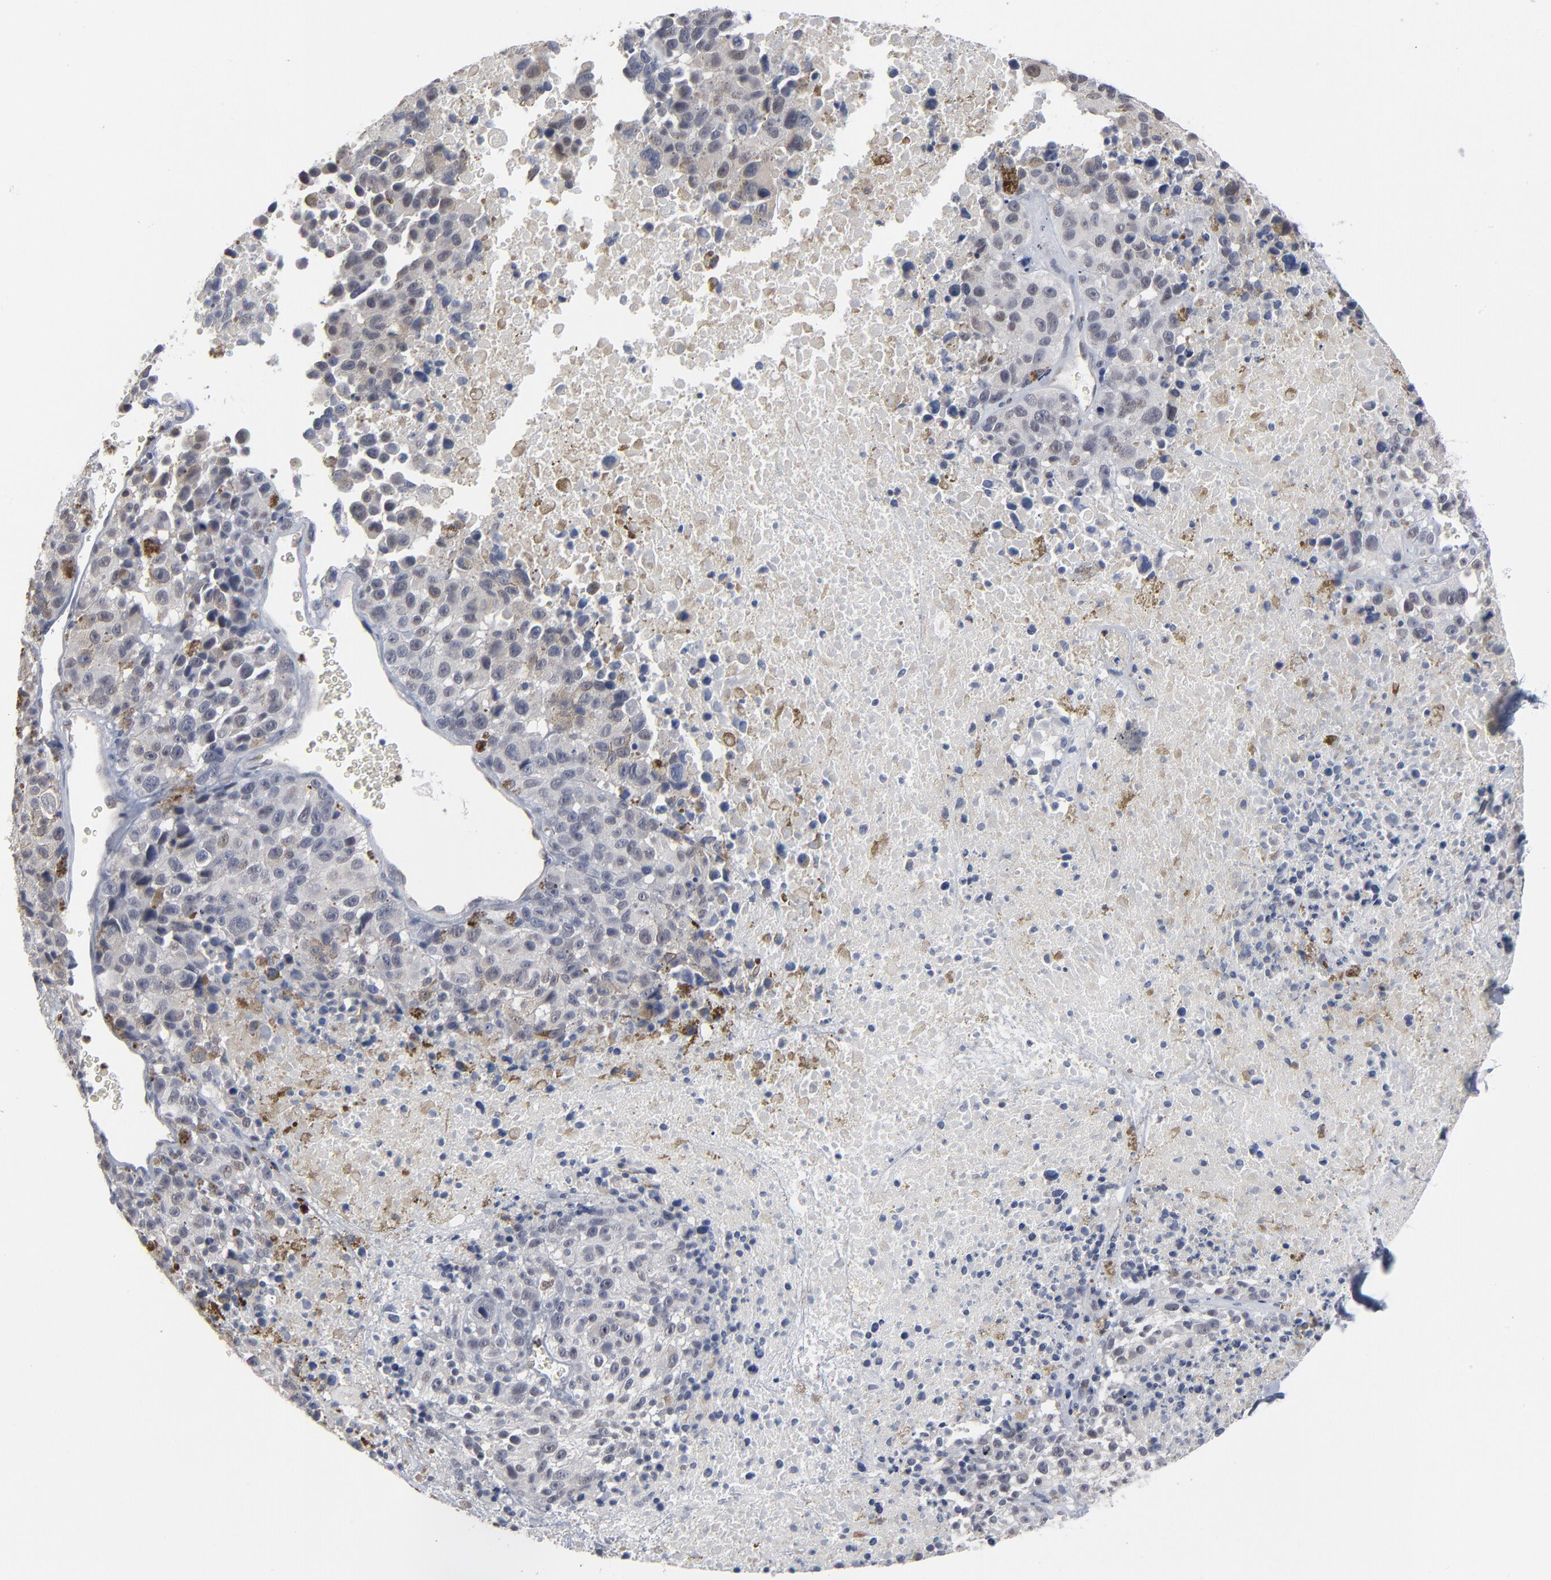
{"staining": {"intensity": "negative", "quantity": "none", "location": "none"}, "tissue": "melanoma", "cell_type": "Tumor cells", "image_type": "cancer", "snomed": [{"axis": "morphology", "description": "Malignant melanoma, Metastatic site"}, {"axis": "topography", "description": "Cerebral cortex"}], "caption": "The immunohistochemistry (IHC) micrograph has no significant expression in tumor cells of melanoma tissue. (DAB IHC visualized using brightfield microscopy, high magnification).", "gene": "FOXN2", "patient": {"sex": "female", "age": 52}}